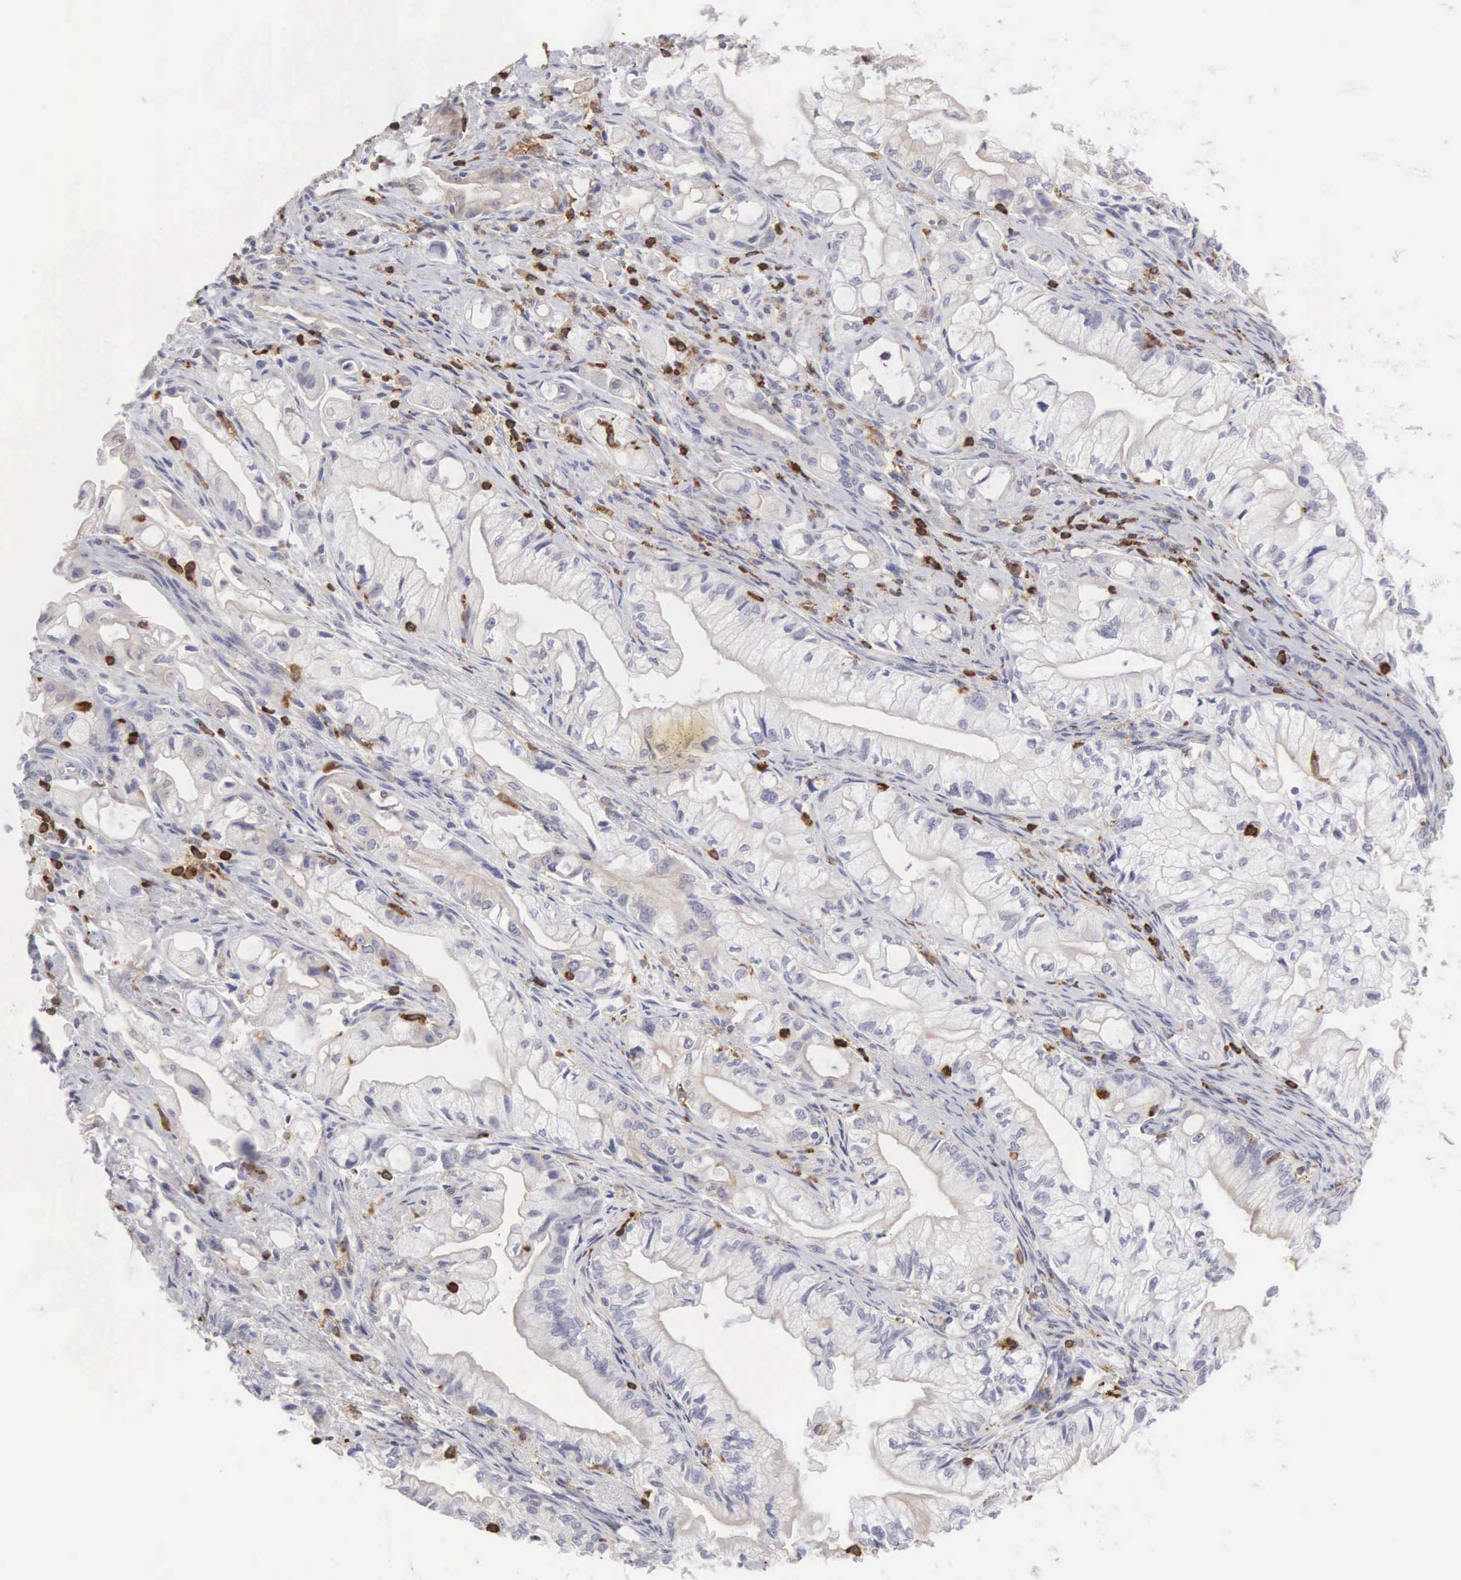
{"staining": {"intensity": "negative", "quantity": "none", "location": "none"}, "tissue": "pancreatic cancer", "cell_type": "Tumor cells", "image_type": "cancer", "snomed": [{"axis": "morphology", "description": "Adenocarcinoma, NOS"}, {"axis": "topography", "description": "Pancreas"}], "caption": "Protein analysis of adenocarcinoma (pancreatic) shows no significant positivity in tumor cells.", "gene": "SH3BP1", "patient": {"sex": "male", "age": 79}}